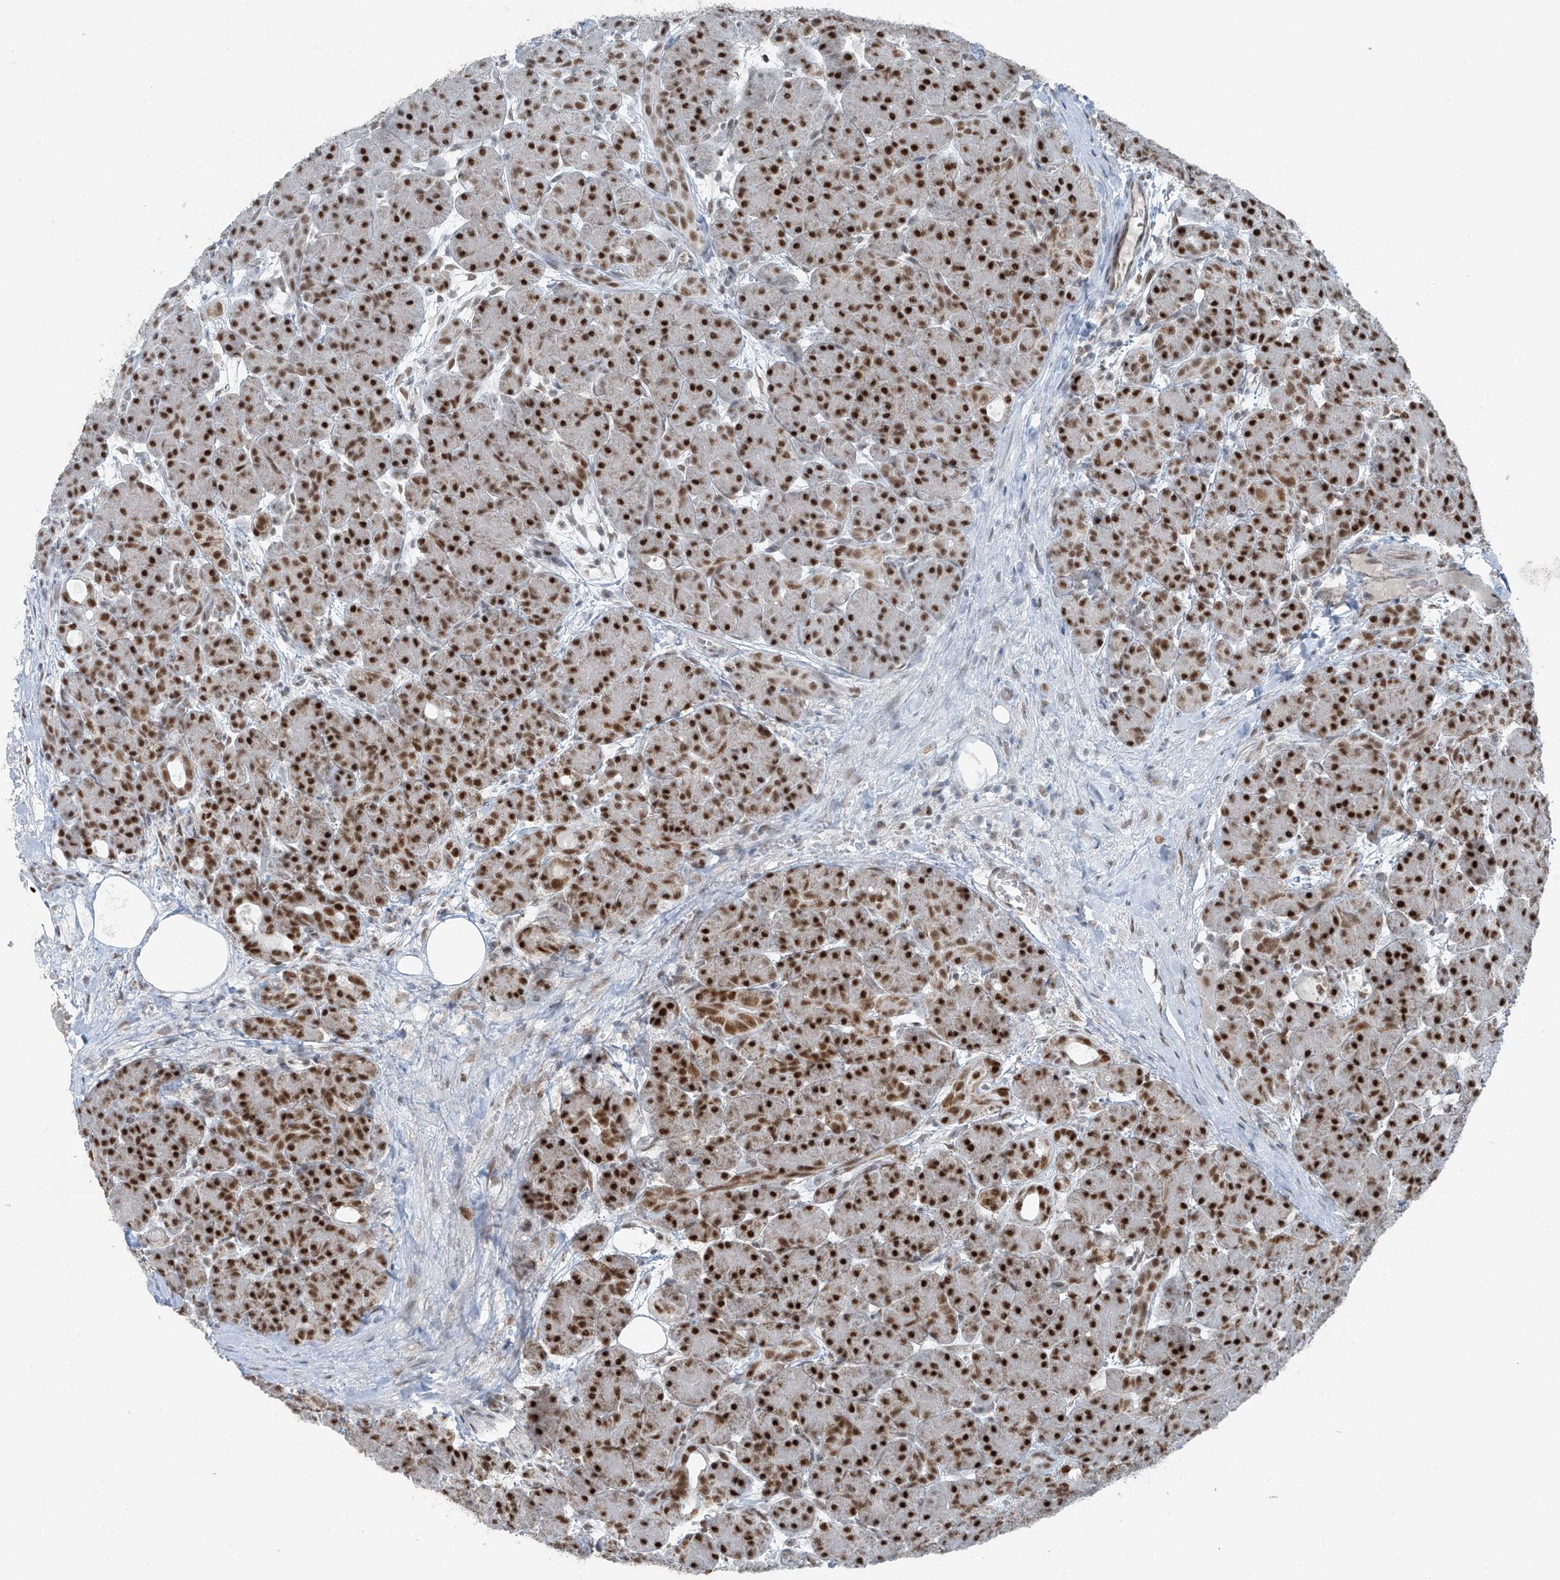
{"staining": {"intensity": "strong", "quantity": ">75%", "location": "nuclear"}, "tissue": "pancreas", "cell_type": "Exocrine glandular cells", "image_type": "normal", "snomed": [{"axis": "morphology", "description": "Normal tissue, NOS"}, {"axis": "topography", "description": "Pancreas"}], "caption": "A brown stain highlights strong nuclear staining of a protein in exocrine glandular cells of normal pancreas.", "gene": "WRNIP1", "patient": {"sex": "male", "age": 63}}